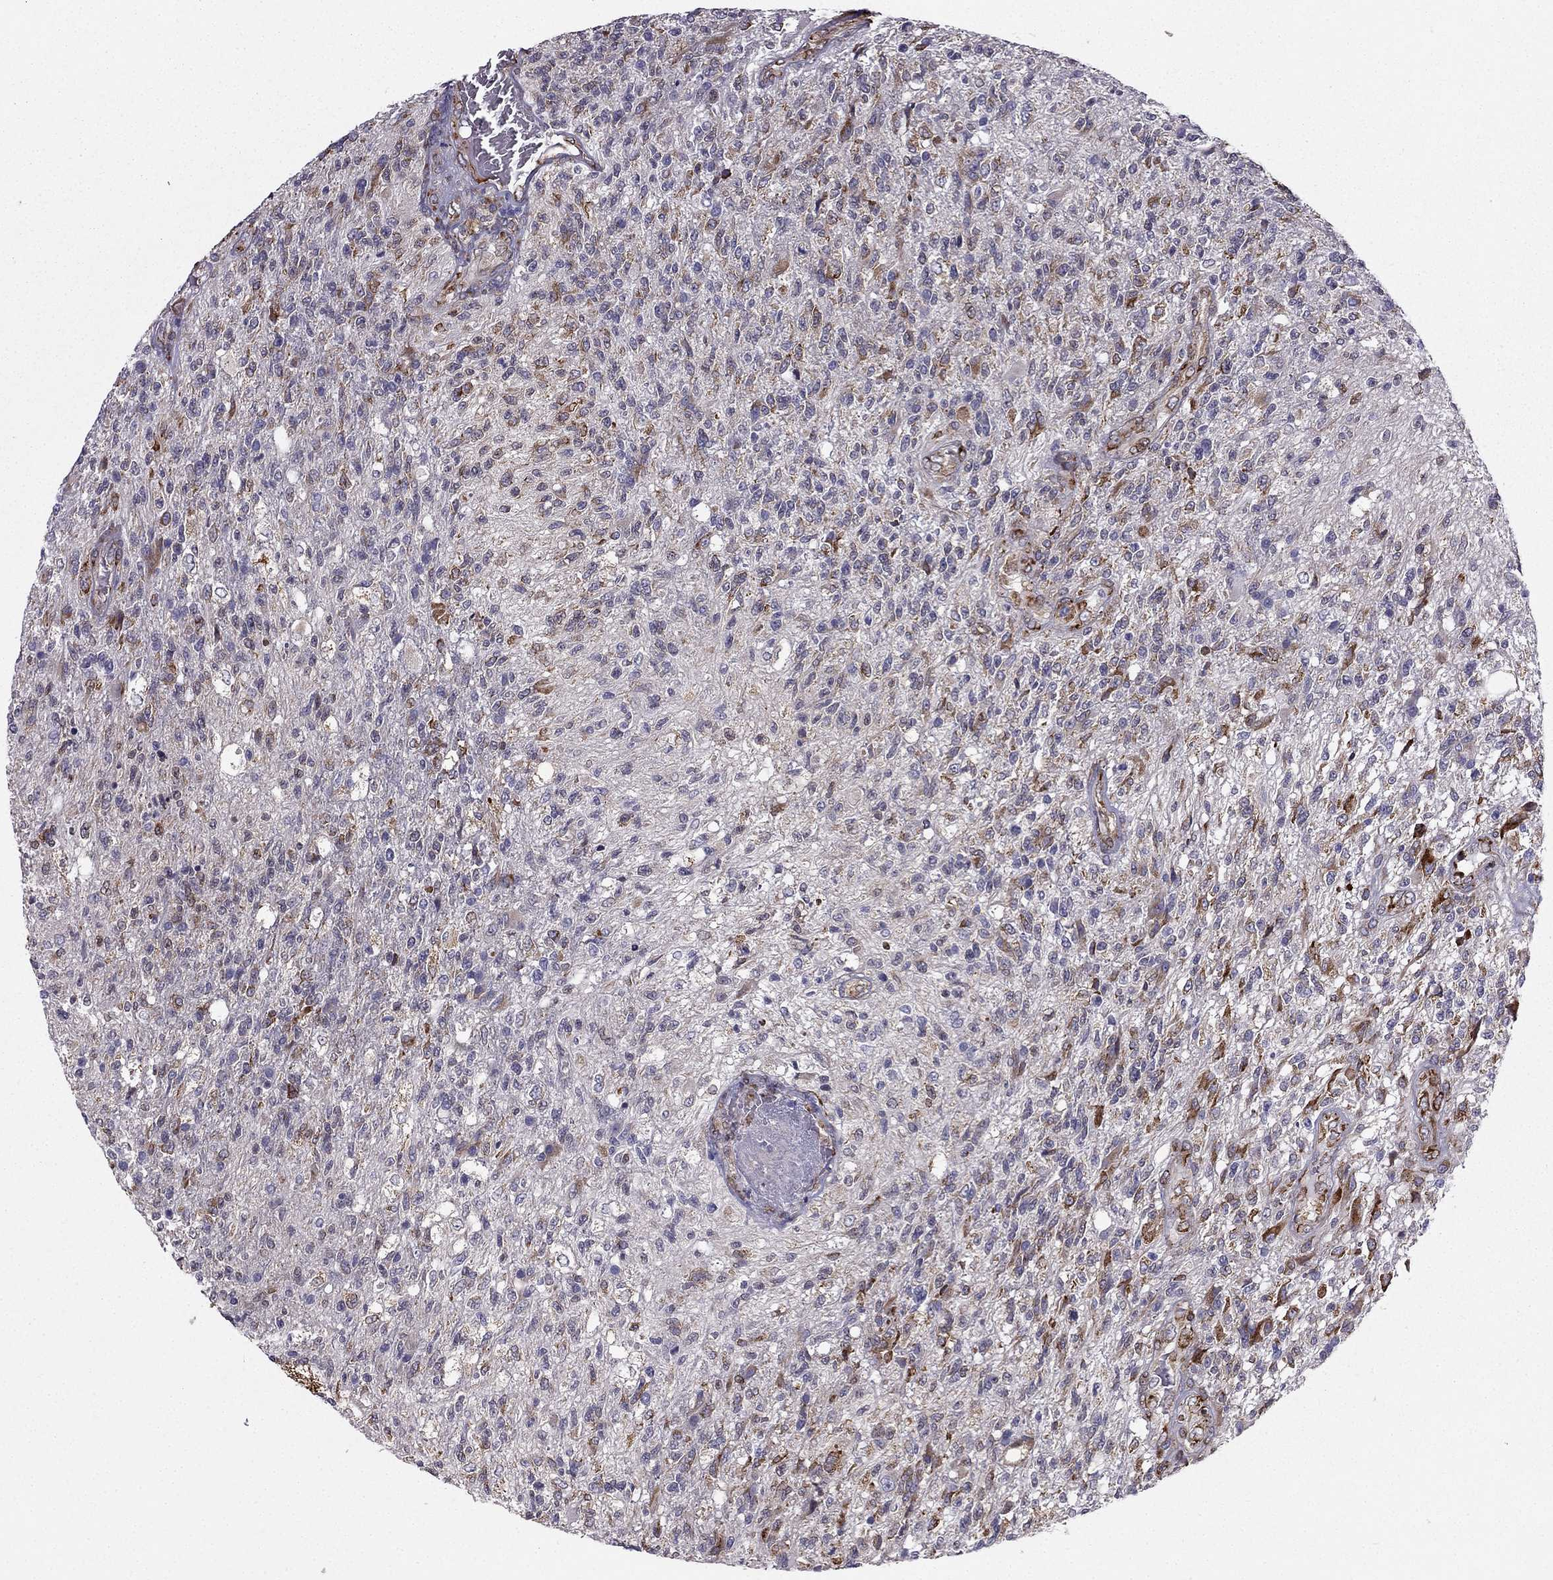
{"staining": {"intensity": "moderate", "quantity": "<25%", "location": "cytoplasmic/membranous"}, "tissue": "glioma", "cell_type": "Tumor cells", "image_type": "cancer", "snomed": [{"axis": "morphology", "description": "Glioma, malignant, High grade"}, {"axis": "topography", "description": "Brain"}], "caption": "Immunohistochemistry of malignant glioma (high-grade) demonstrates low levels of moderate cytoplasmic/membranous expression in approximately <25% of tumor cells.", "gene": "IKBIP", "patient": {"sex": "male", "age": 56}}